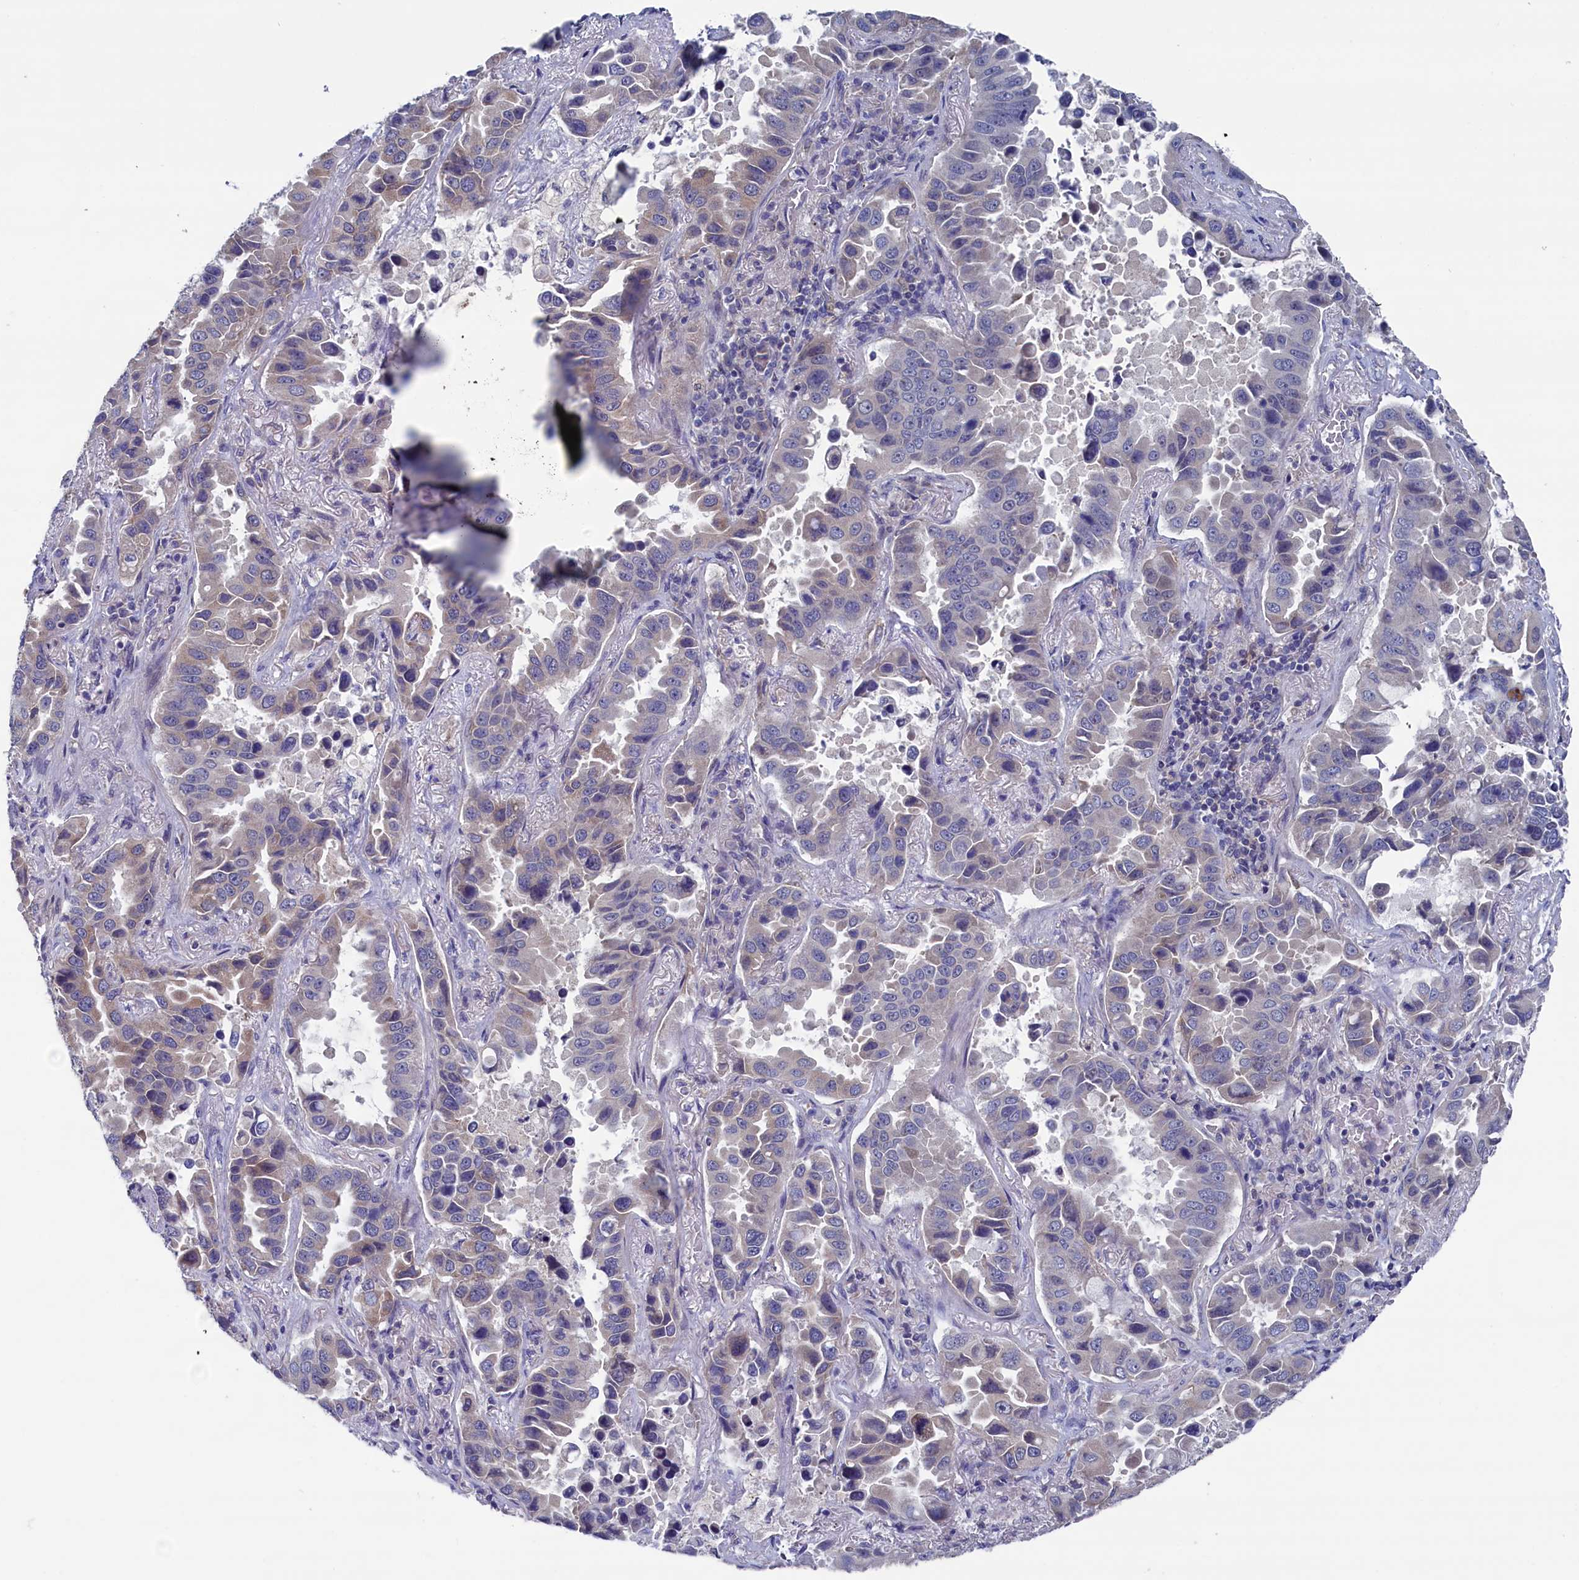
{"staining": {"intensity": "weak", "quantity": "<25%", "location": "cytoplasmic/membranous"}, "tissue": "lung cancer", "cell_type": "Tumor cells", "image_type": "cancer", "snomed": [{"axis": "morphology", "description": "Adenocarcinoma, NOS"}, {"axis": "topography", "description": "Lung"}], "caption": "High magnification brightfield microscopy of lung cancer (adenocarcinoma) stained with DAB (brown) and counterstained with hematoxylin (blue): tumor cells show no significant staining.", "gene": "SPATA13", "patient": {"sex": "male", "age": 64}}